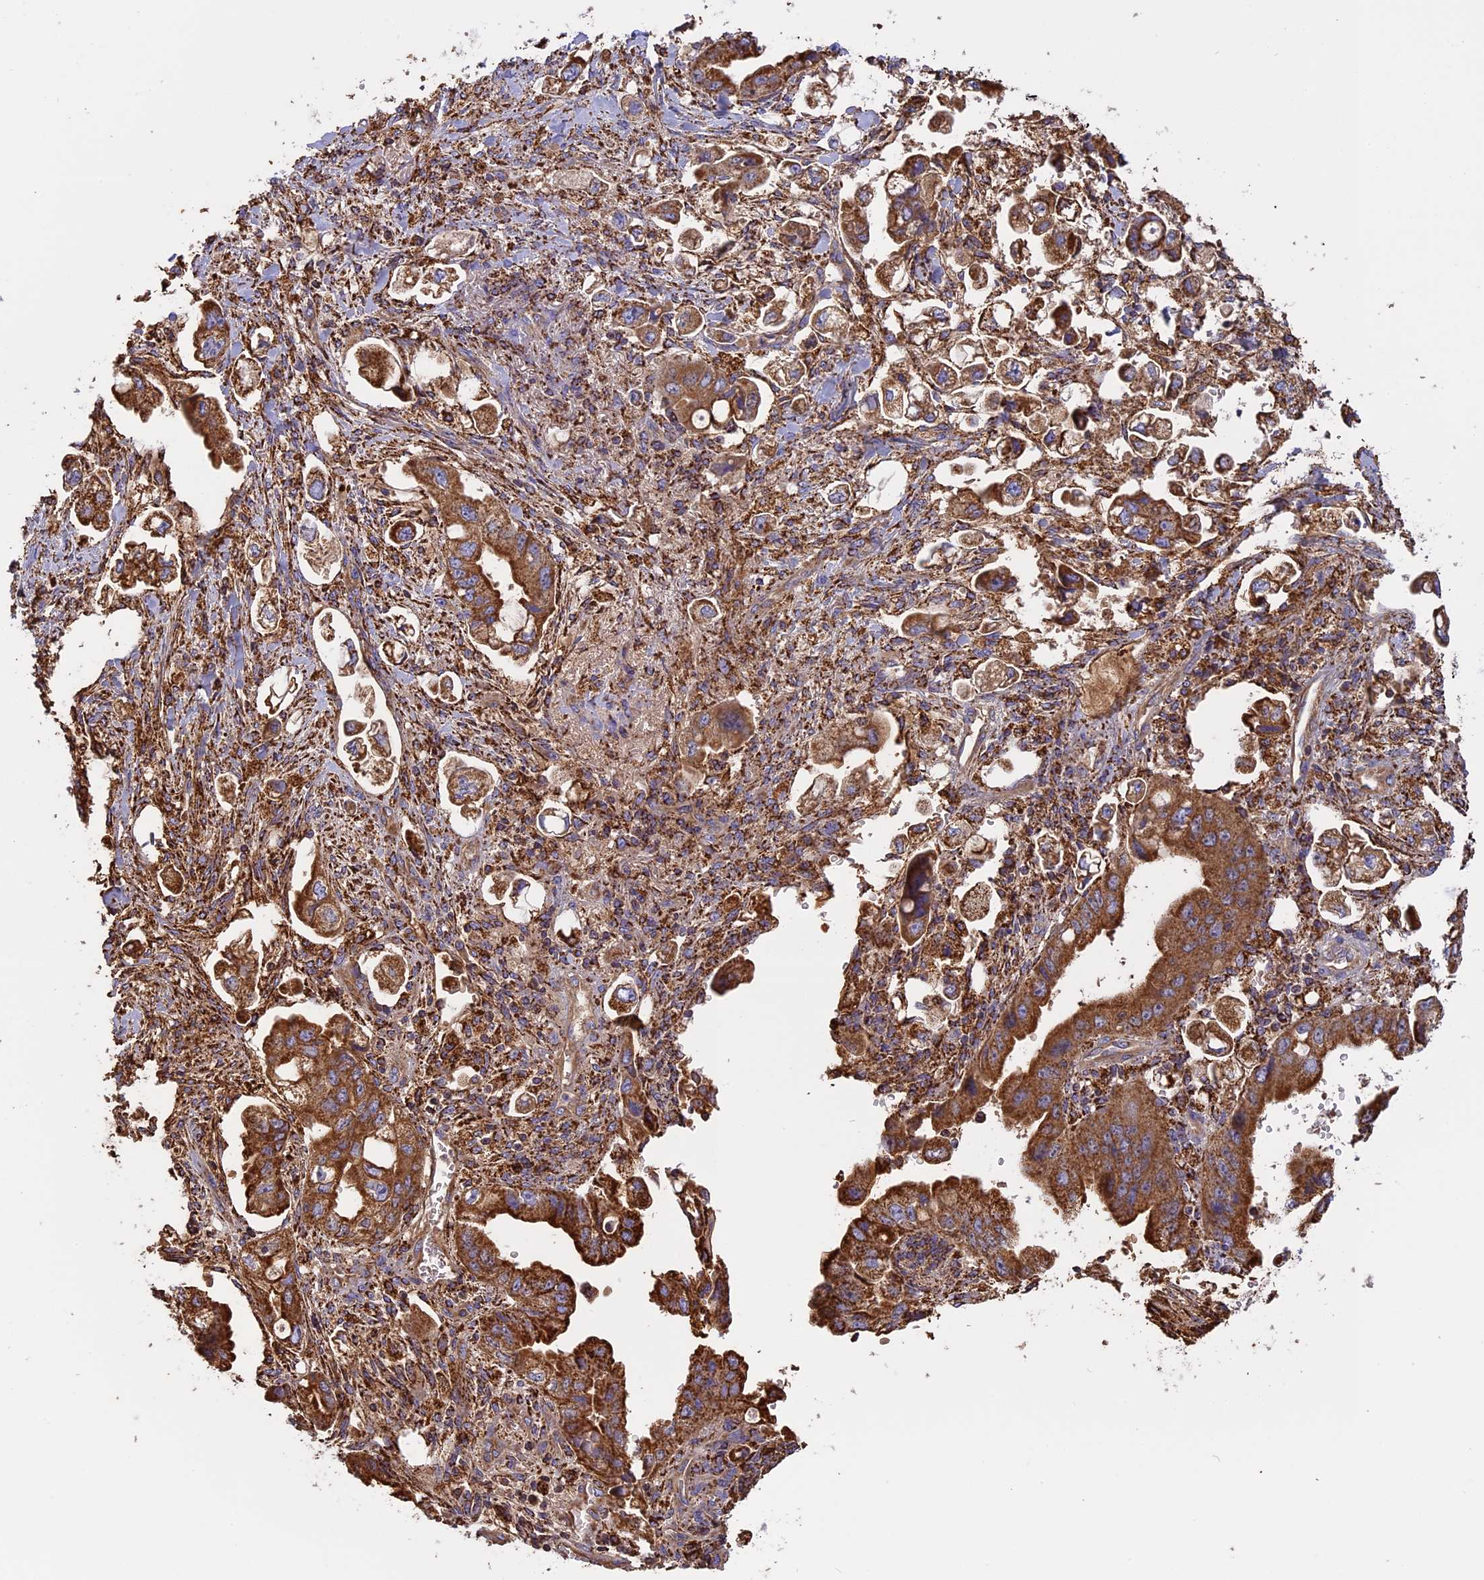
{"staining": {"intensity": "strong", "quantity": ">75%", "location": "cytoplasmic/membranous"}, "tissue": "stomach cancer", "cell_type": "Tumor cells", "image_type": "cancer", "snomed": [{"axis": "morphology", "description": "Adenocarcinoma, NOS"}, {"axis": "topography", "description": "Stomach"}], "caption": "Stomach cancer (adenocarcinoma) stained with a protein marker reveals strong staining in tumor cells.", "gene": "KCNG1", "patient": {"sex": "male", "age": 62}}